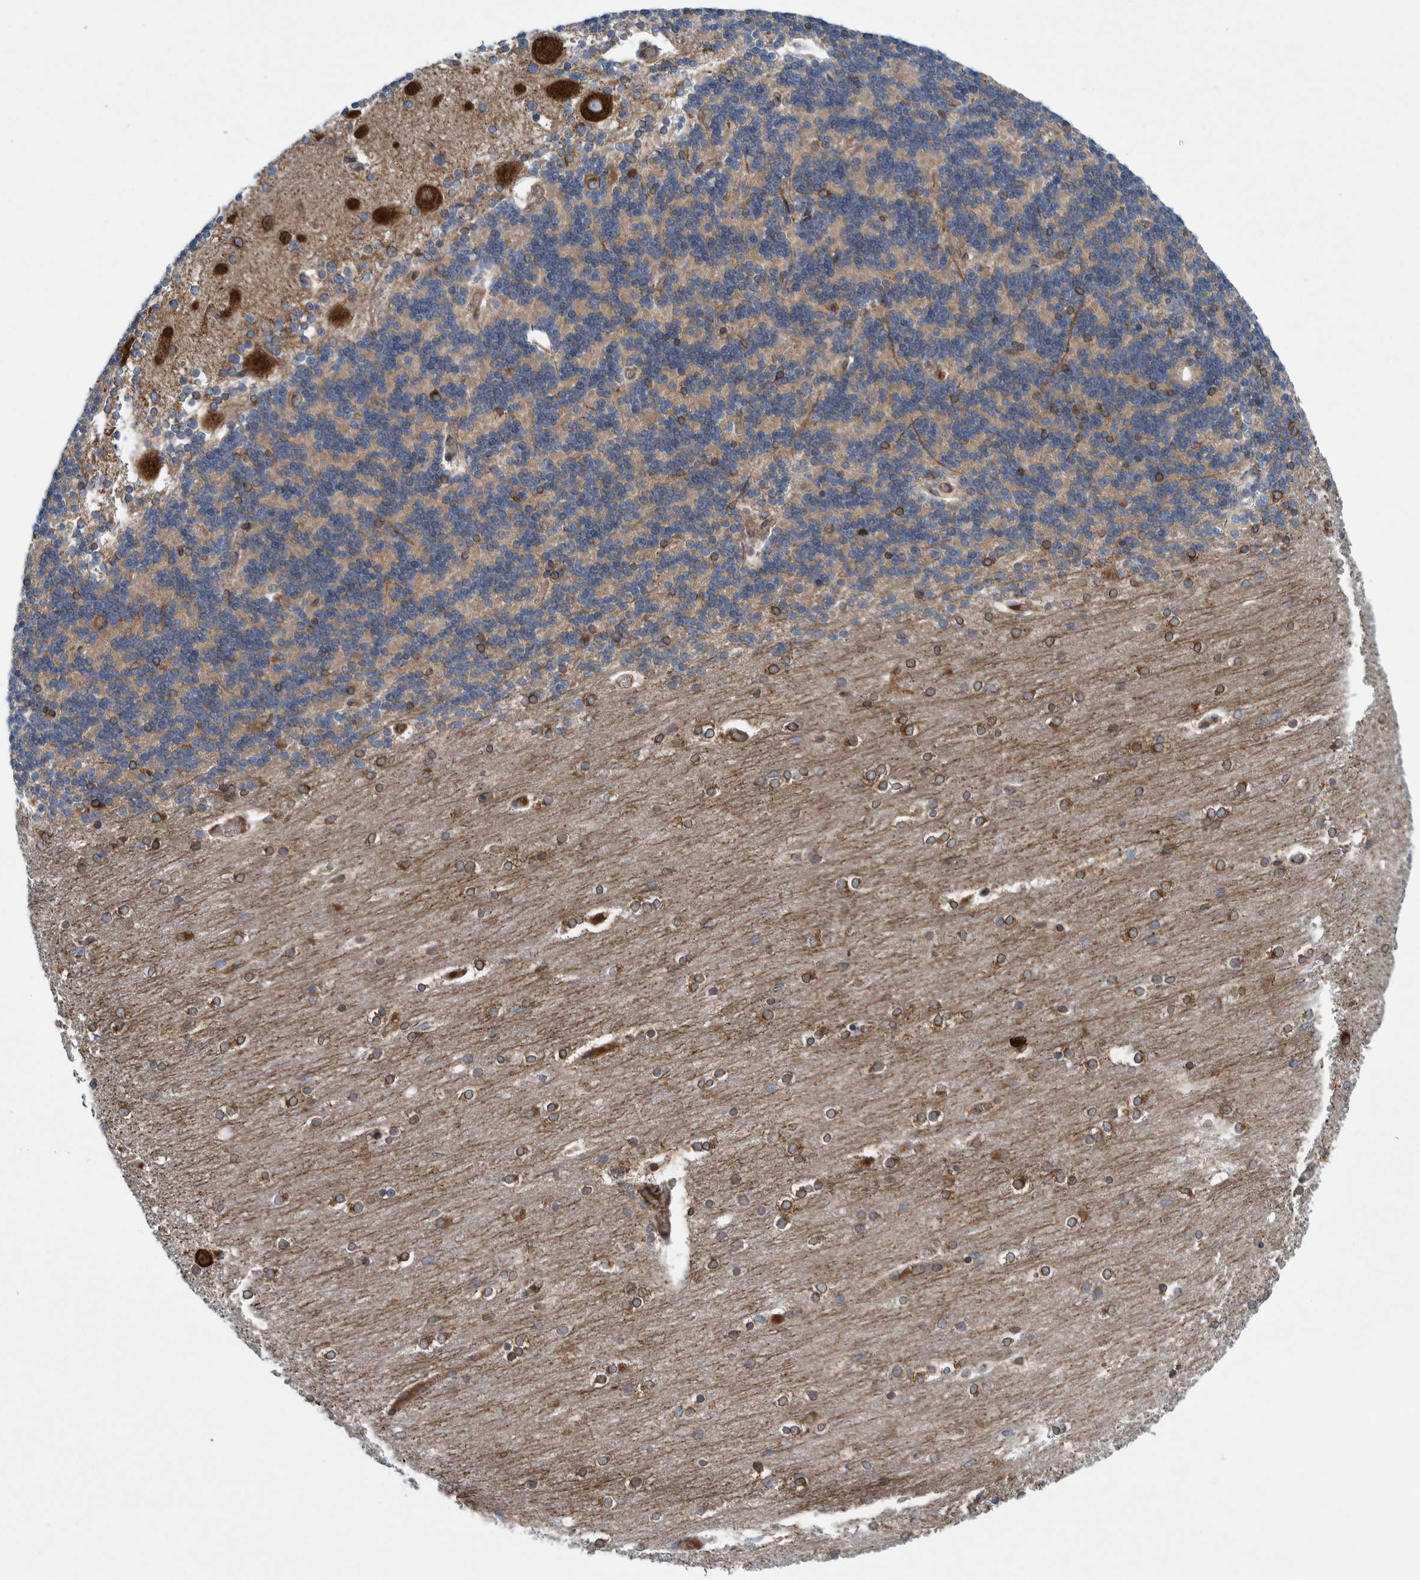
{"staining": {"intensity": "moderate", "quantity": "<25%", "location": "cytoplasmic/membranous"}, "tissue": "cerebellum", "cell_type": "Cells in granular layer", "image_type": "normal", "snomed": [{"axis": "morphology", "description": "Normal tissue, NOS"}, {"axis": "topography", "description": "Cerebellum"}], "caption": "Protein staining by immunohistochemistry shows moderate cytoplasmic/membranous expression in approximately <25% of cells in granular layer in unremarkable cerebellum.", "gene": "THEM6", "patient": {"sex": "female", "age": 54}}